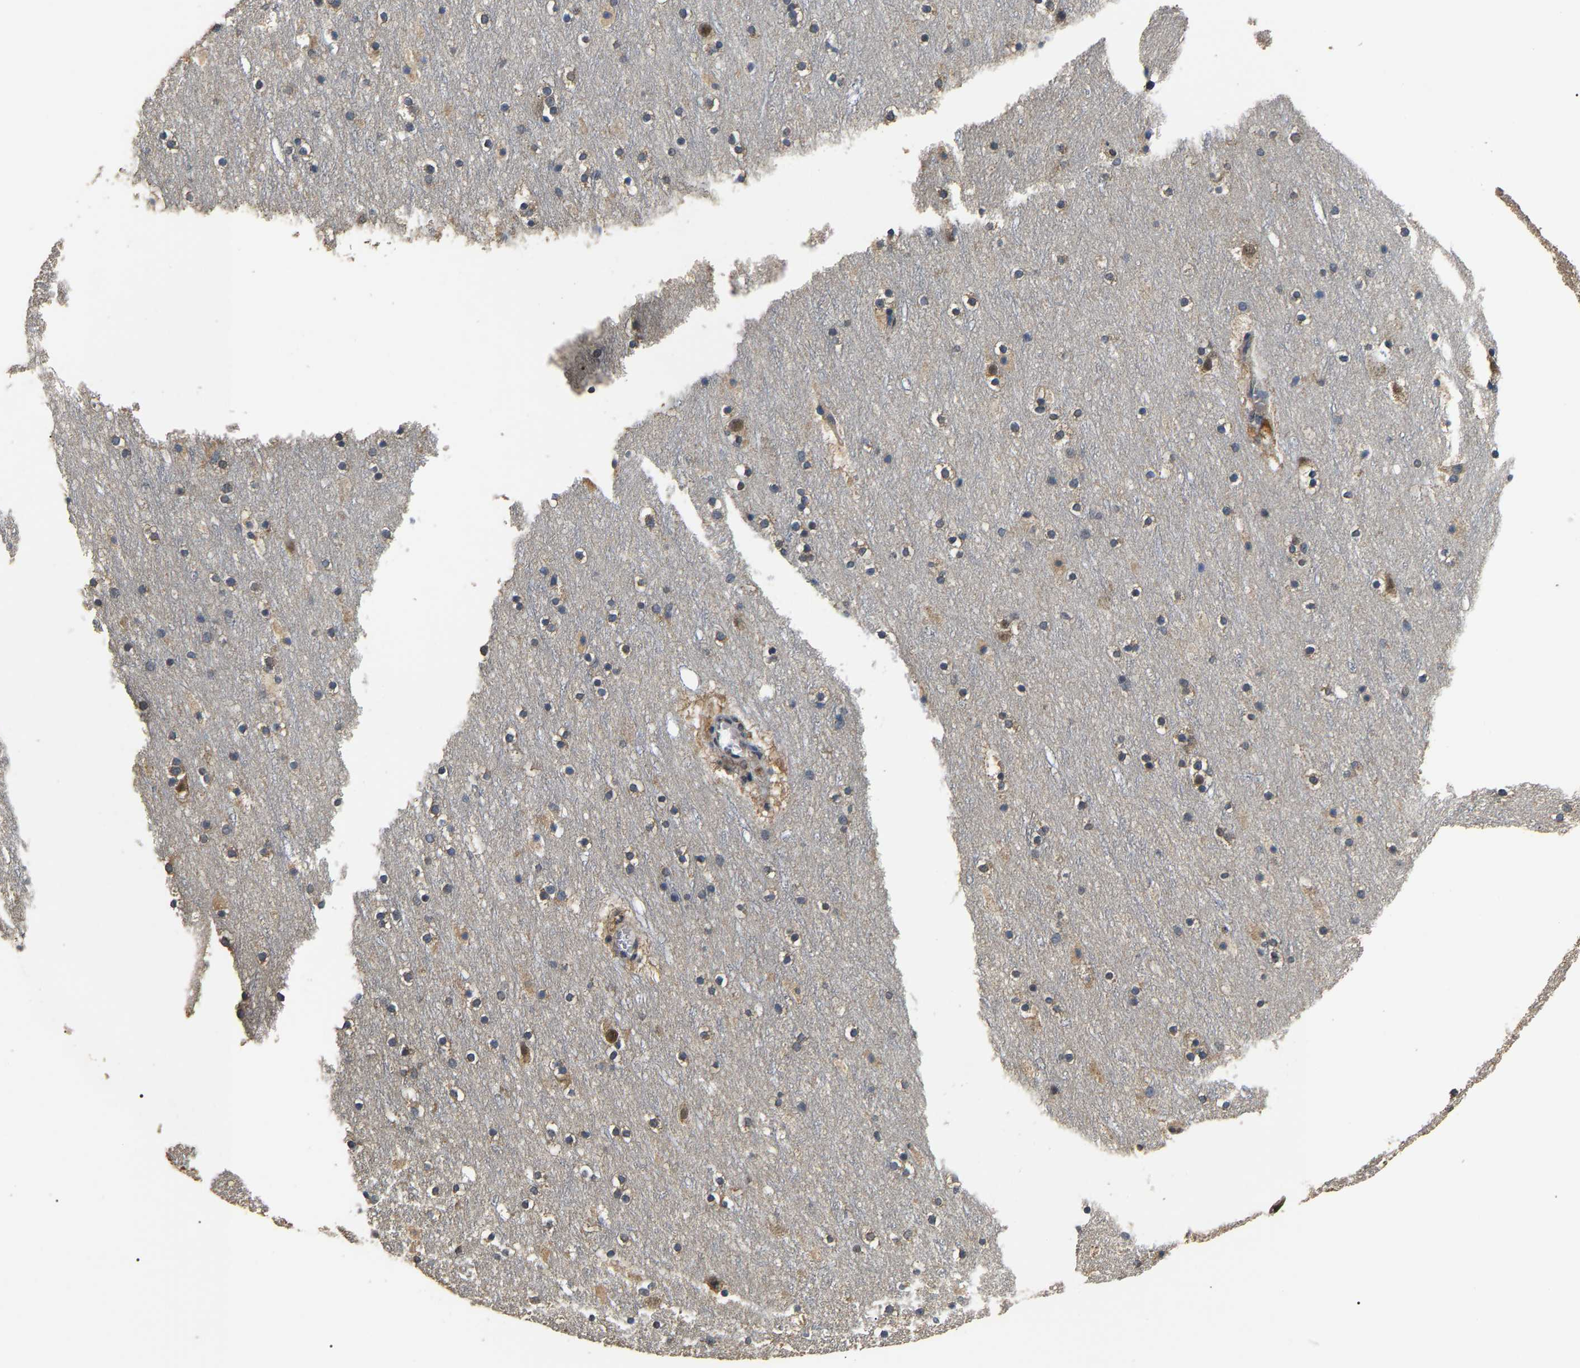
{"staining": {"intensity": "weak", "quantity": ">75%", "location": "cytoplasmic/membranous"}, "tissue": "cerebral cortex", "cell_type": "Endothelial cells", "image_type": "normal", "snomed": [{"axis": "morphology", "description": "Normal tissue, NOS"}, {"axis": "topography", "description": "Cerebral cortex"}], "caption": "The histopathology image demonstrates staining of unremarkable cerebral cortex, revealing weak cytoplasmic/membranous protein expression (brown color) within endothelial cells.", "gene": "PSMD8", "patient": {"sex": "male", "age": 45}}